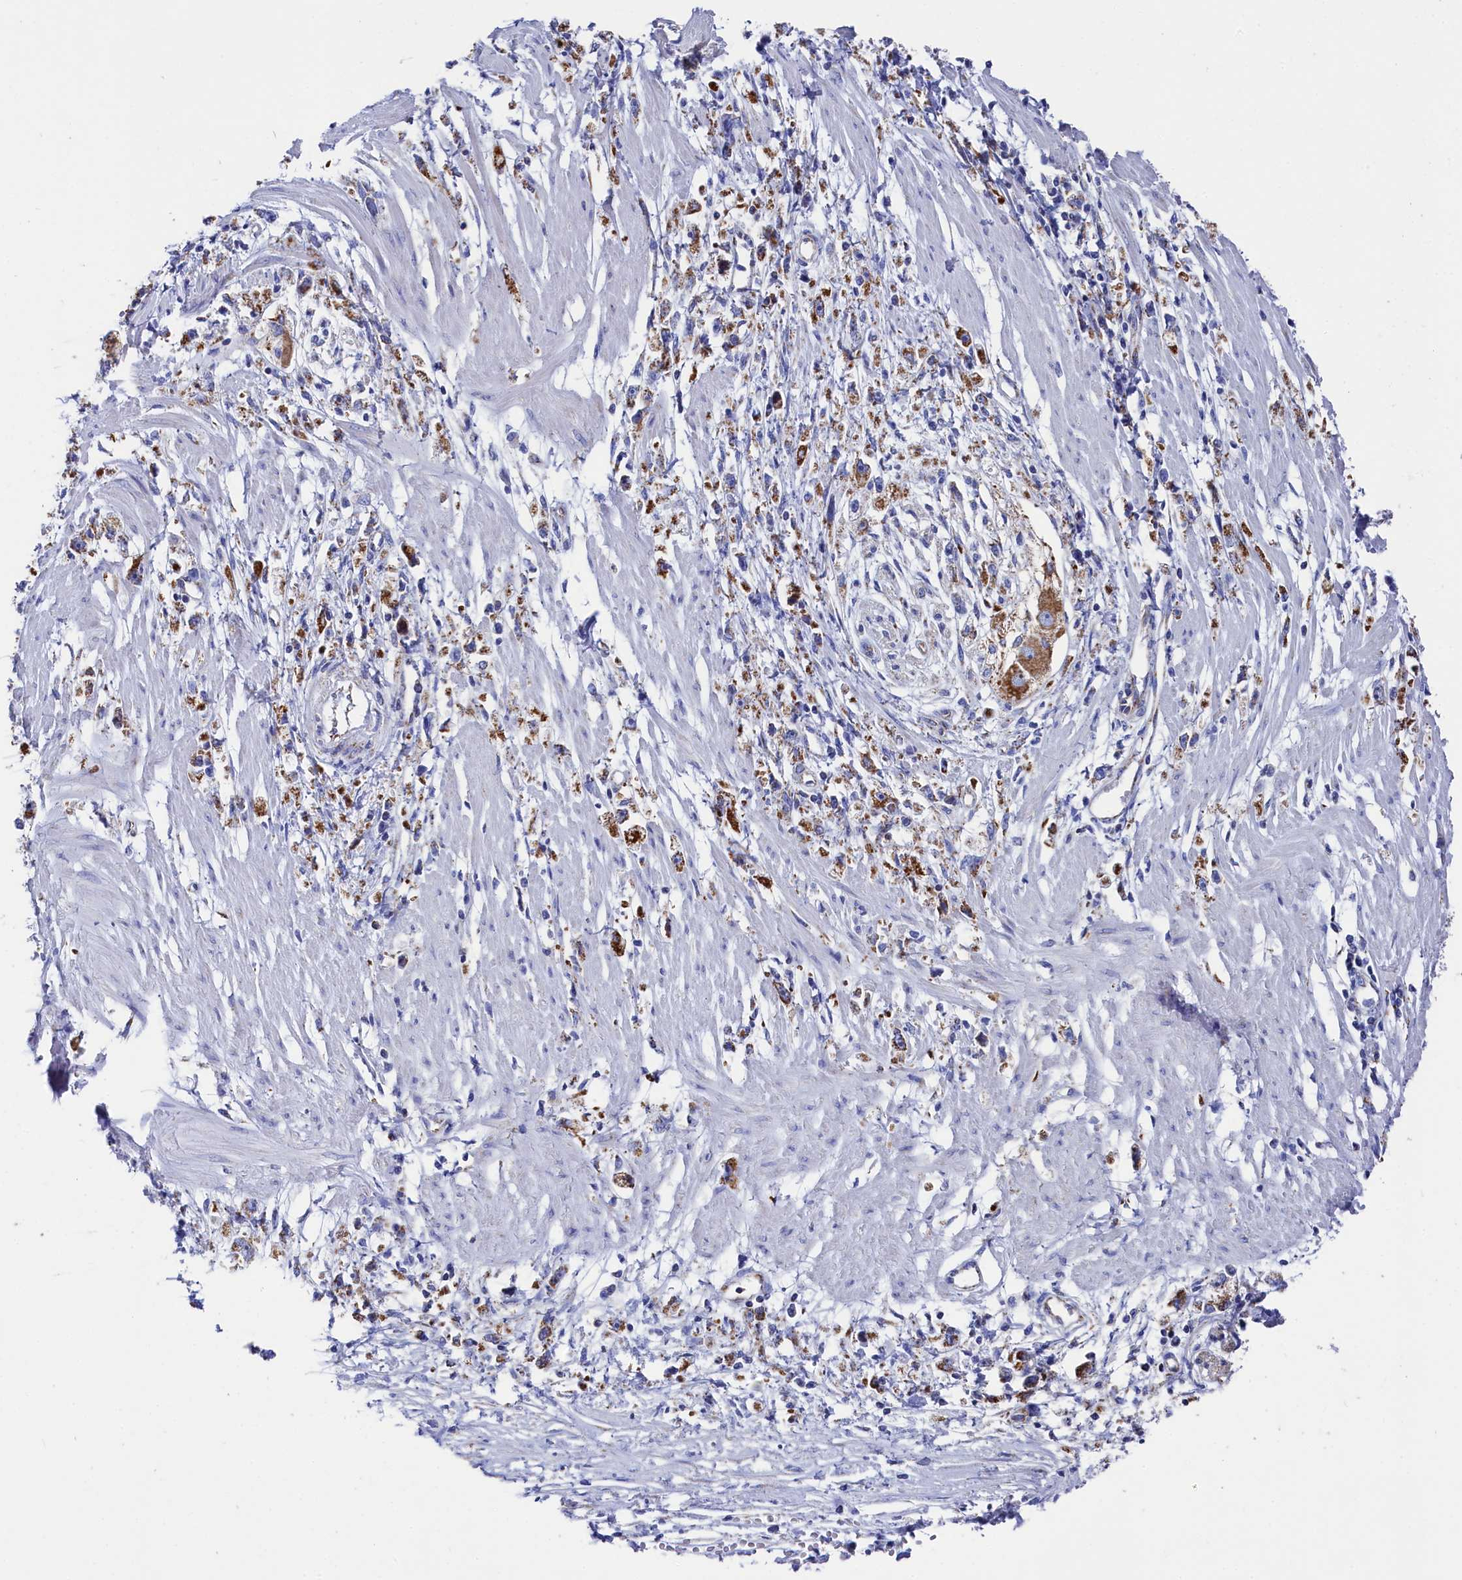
{"staining": {"intensity": "moderate", "quantity": ">75%", "location": "cytoplasmic/membranous"}, "tissue": "stomach cancer", "cell_type": "Tumor cells", "image_type": "cancer", "snomed": [{"axis": "morphology", "description": "Adenocarcinoma, NOS"}, {"axis": "topography", "description": "Stomach"}], "caption": "Human stomach adenocarcinoma stained with a brown dye shows moderate cytoplasmic/membranous positive positivity in approximately >75% of tumor cells.", "gene": "MMAB", "patient": {"sex": "female", "age": 59}}